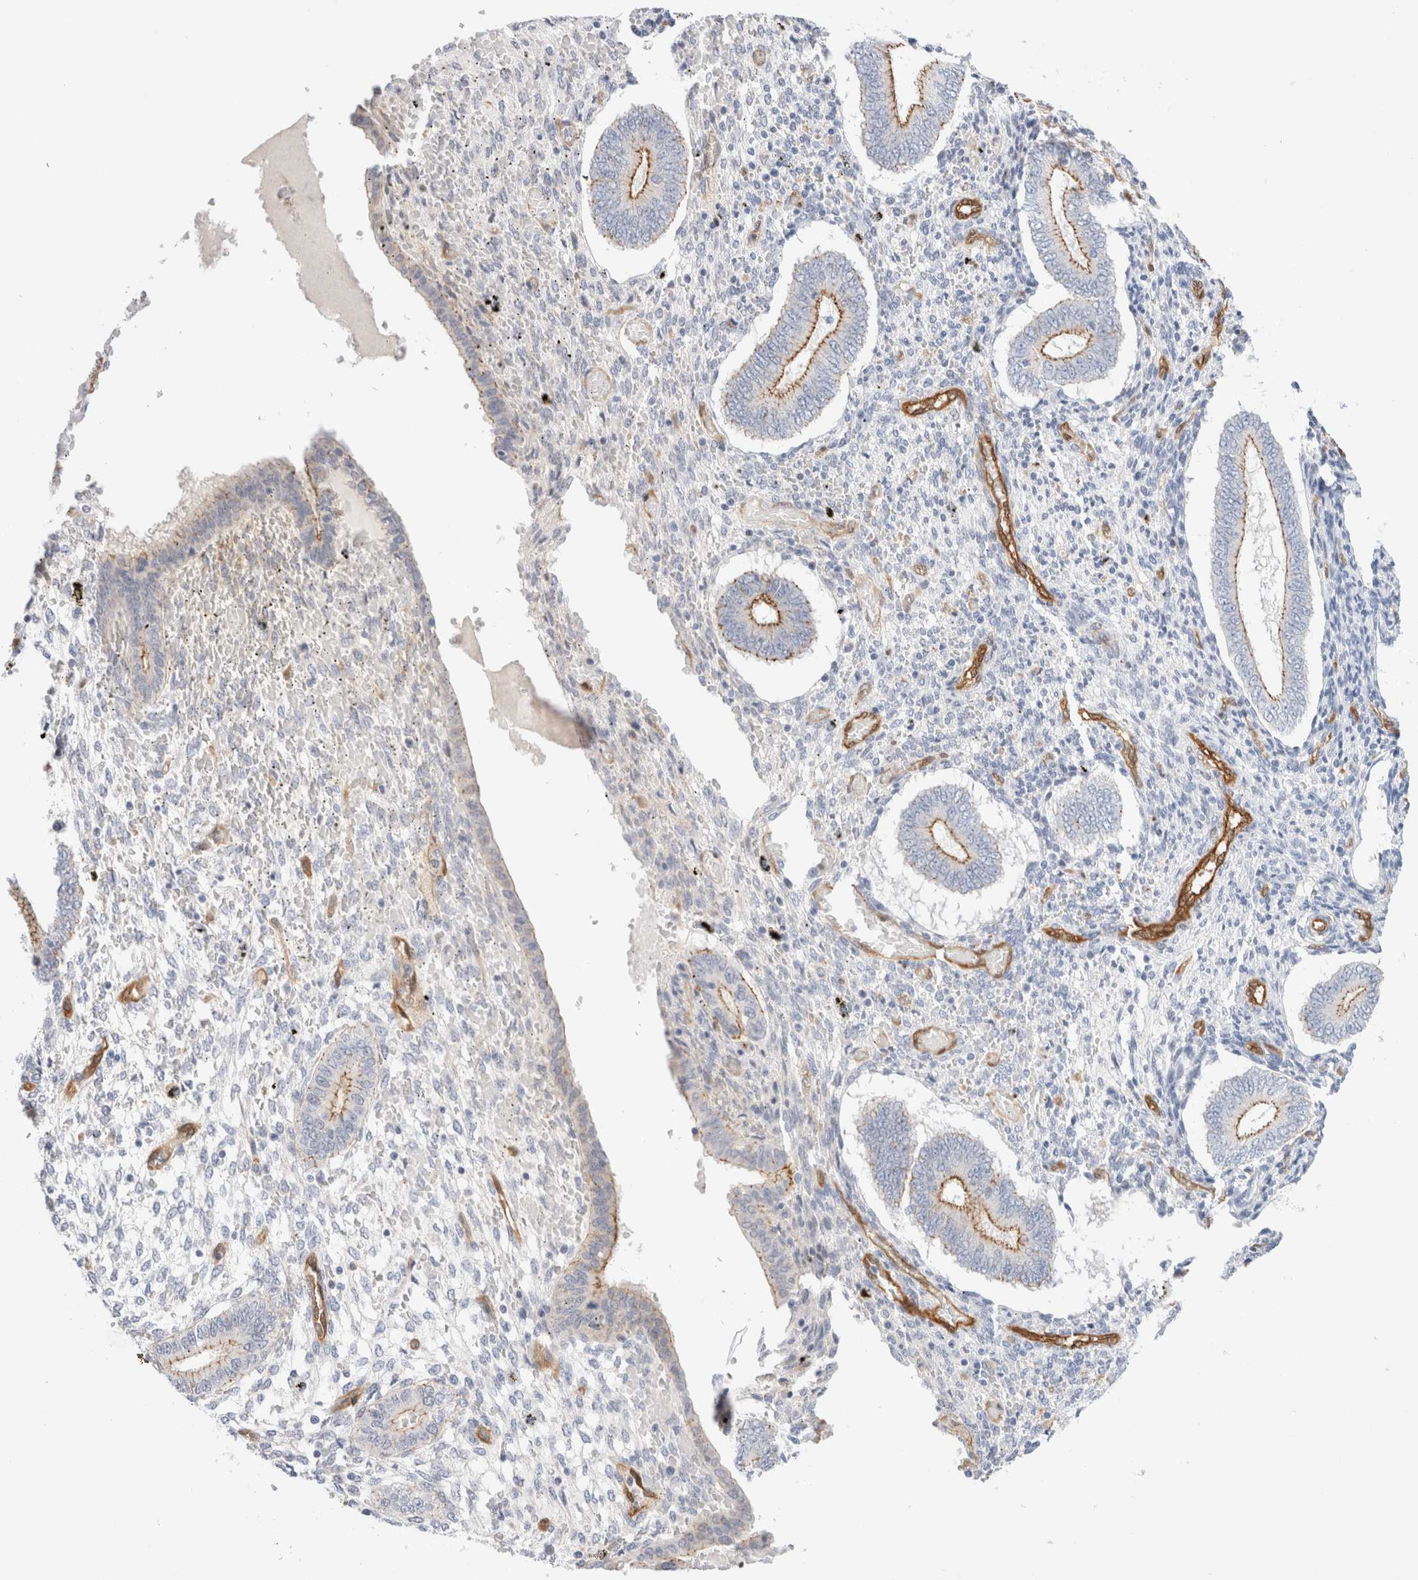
{"staining": {"intensity": "negative", "quantity": "none", "location": "none"}, "tissue": "endometrium", "cell_type": "Cells in endometrial stroma", "image_type": "normal", "snomed": [{"axis": "morphology", "description": "Normal tissue, NOS"}, {"axis": "topography", "description": "Endometrium"}], "caption": "This is an immunohistochemistry image of benign endometrium. There is no staining in cells in endometrial stroma.", "gene": "LMCD1", "patient": {"sex": "female", "age": 42}}